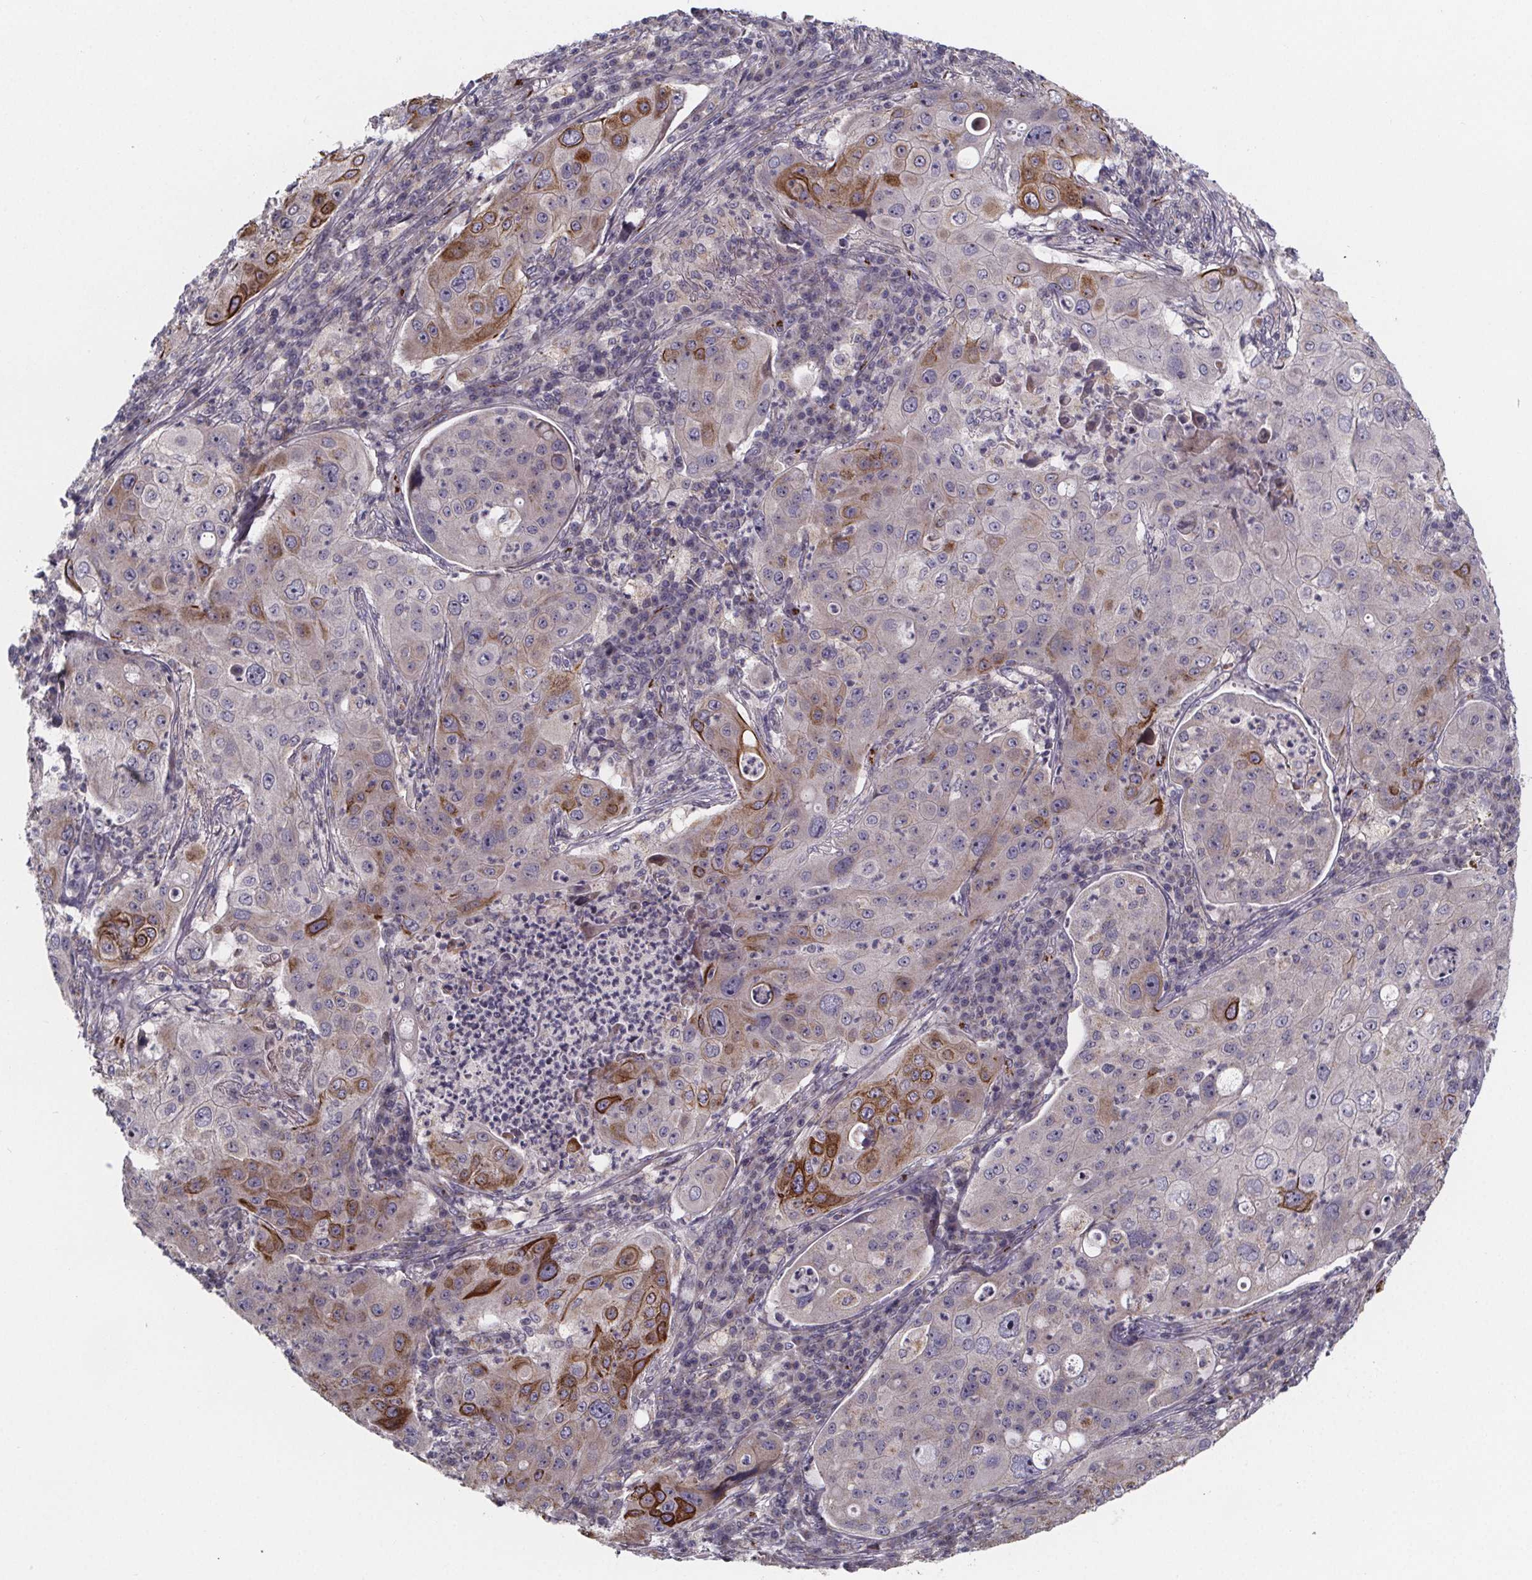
{"staining": {"intensity": "moderate", "quantity": "<25%", "location": "cytoplasmic/membranous"}, "tissue": "lung cancer", "cell_type": "Tumor cells", "image_type": "cancer", "snomed": [{"axis": "morphology", "description": "Squamous cell carcinoma, NOS"}, {"axis": "topography", "description": "Lung"}], "caption": "IHC image of neoplastic tissue: lung squamous cell carcinoma stained using IHC reveals low levels of moderate protein expression localized specifically in the cytoplasmic/membranous of tumor cells, appearing as a cytoplasmic/membranous brown color.", "gene": "NDST1", "patient": {"sex": "female", "age": 59}}